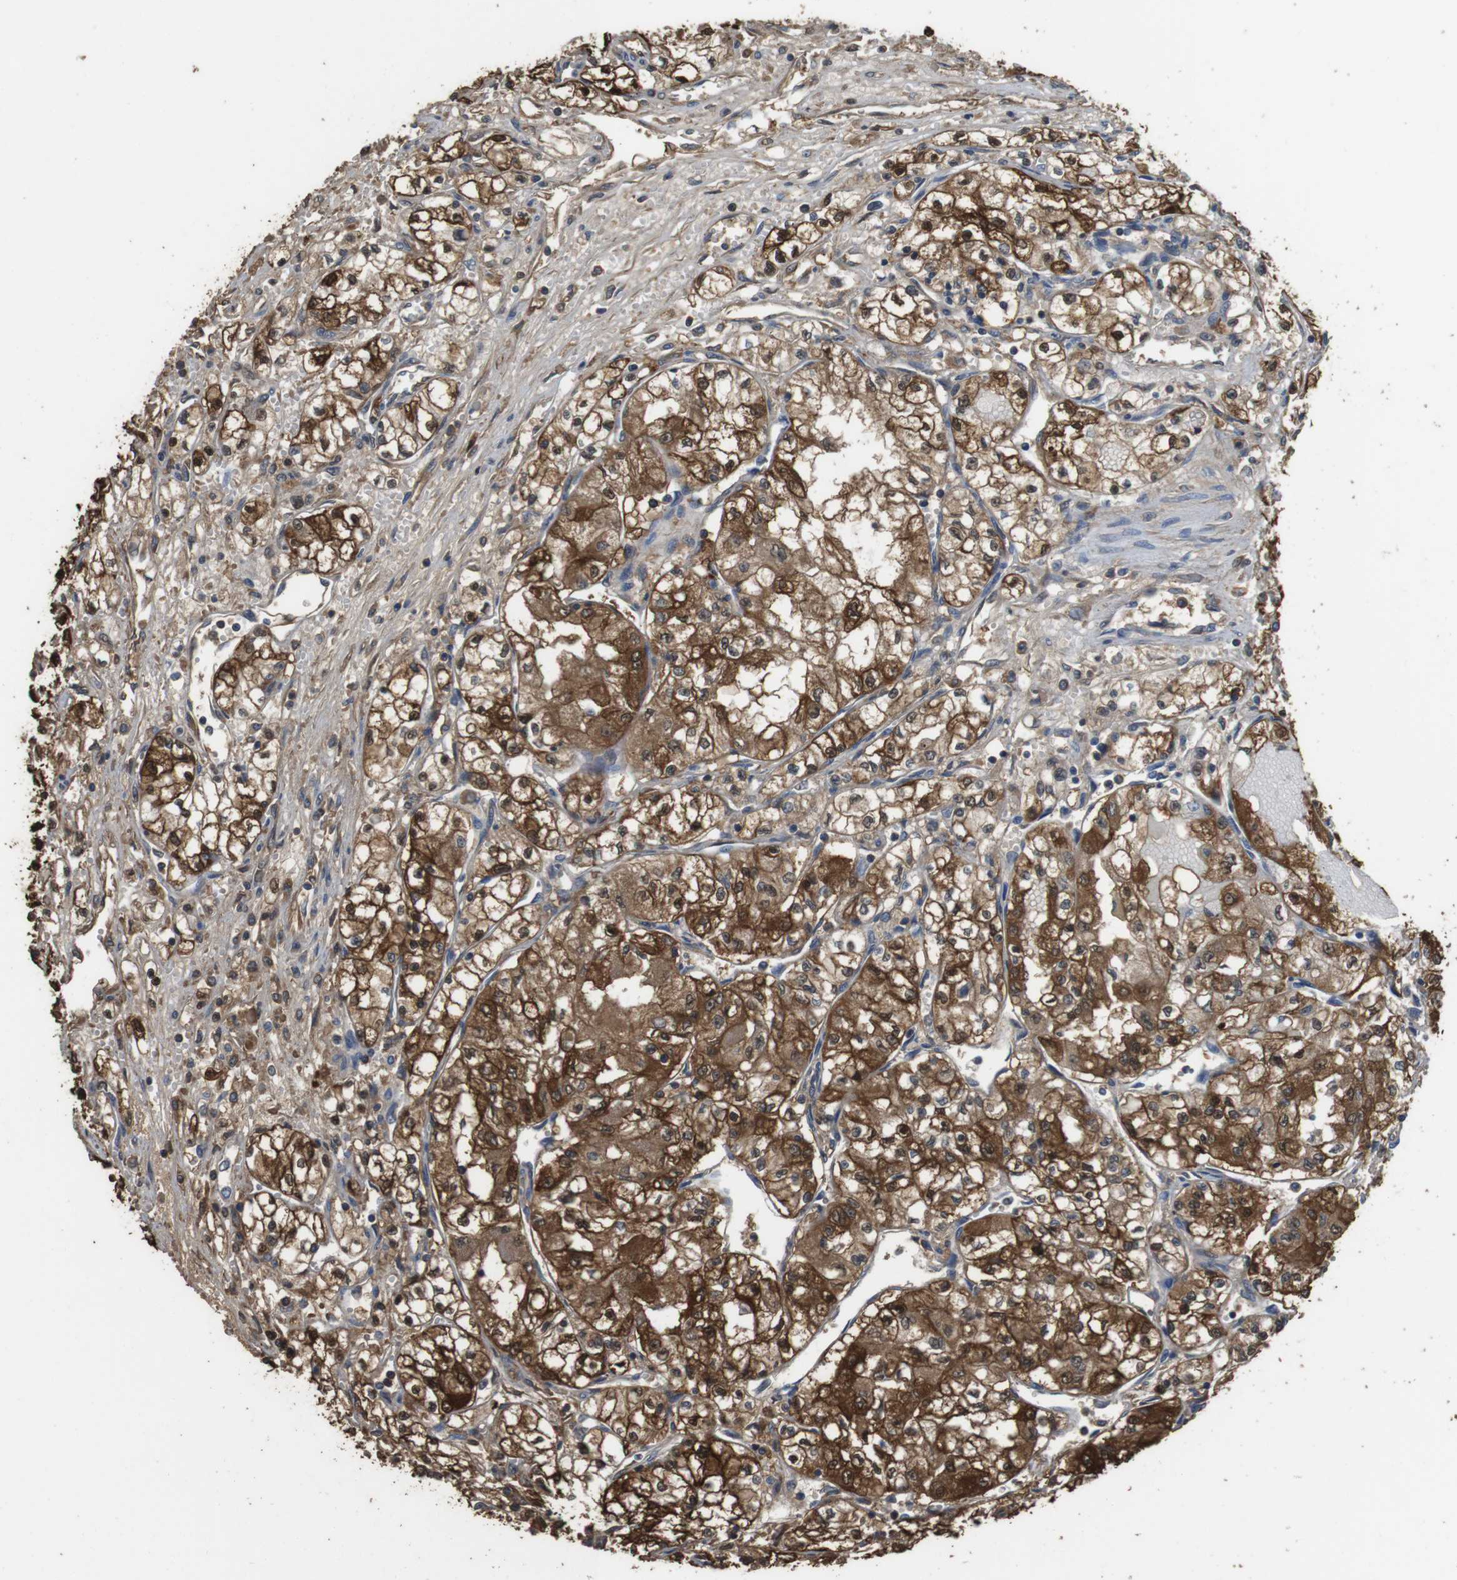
{"staining": {"intensity": "strong", "quantity": ">75%", "location": "cytoplasmic/membranous,nuclear"}, "tissue": "renal cancer", "cell_type": "Tumor cells", "image_type": "cancer", "snomed": [{"axis": "morphology", "description": "Normal tissue, NOS"}, {"axis": "morphology", "description": "Adenocarcinoma, NOS"}, {"axis": "topography", "description": "Kidney"}], "caption": "Human renal cancer stained with a brown dye shows strong cytoplasmic/membranous and nuclear positive expression in about >75% of tumor cells.", "gene": "LDHA", "patient": {"sex": "male", "age": 59}}